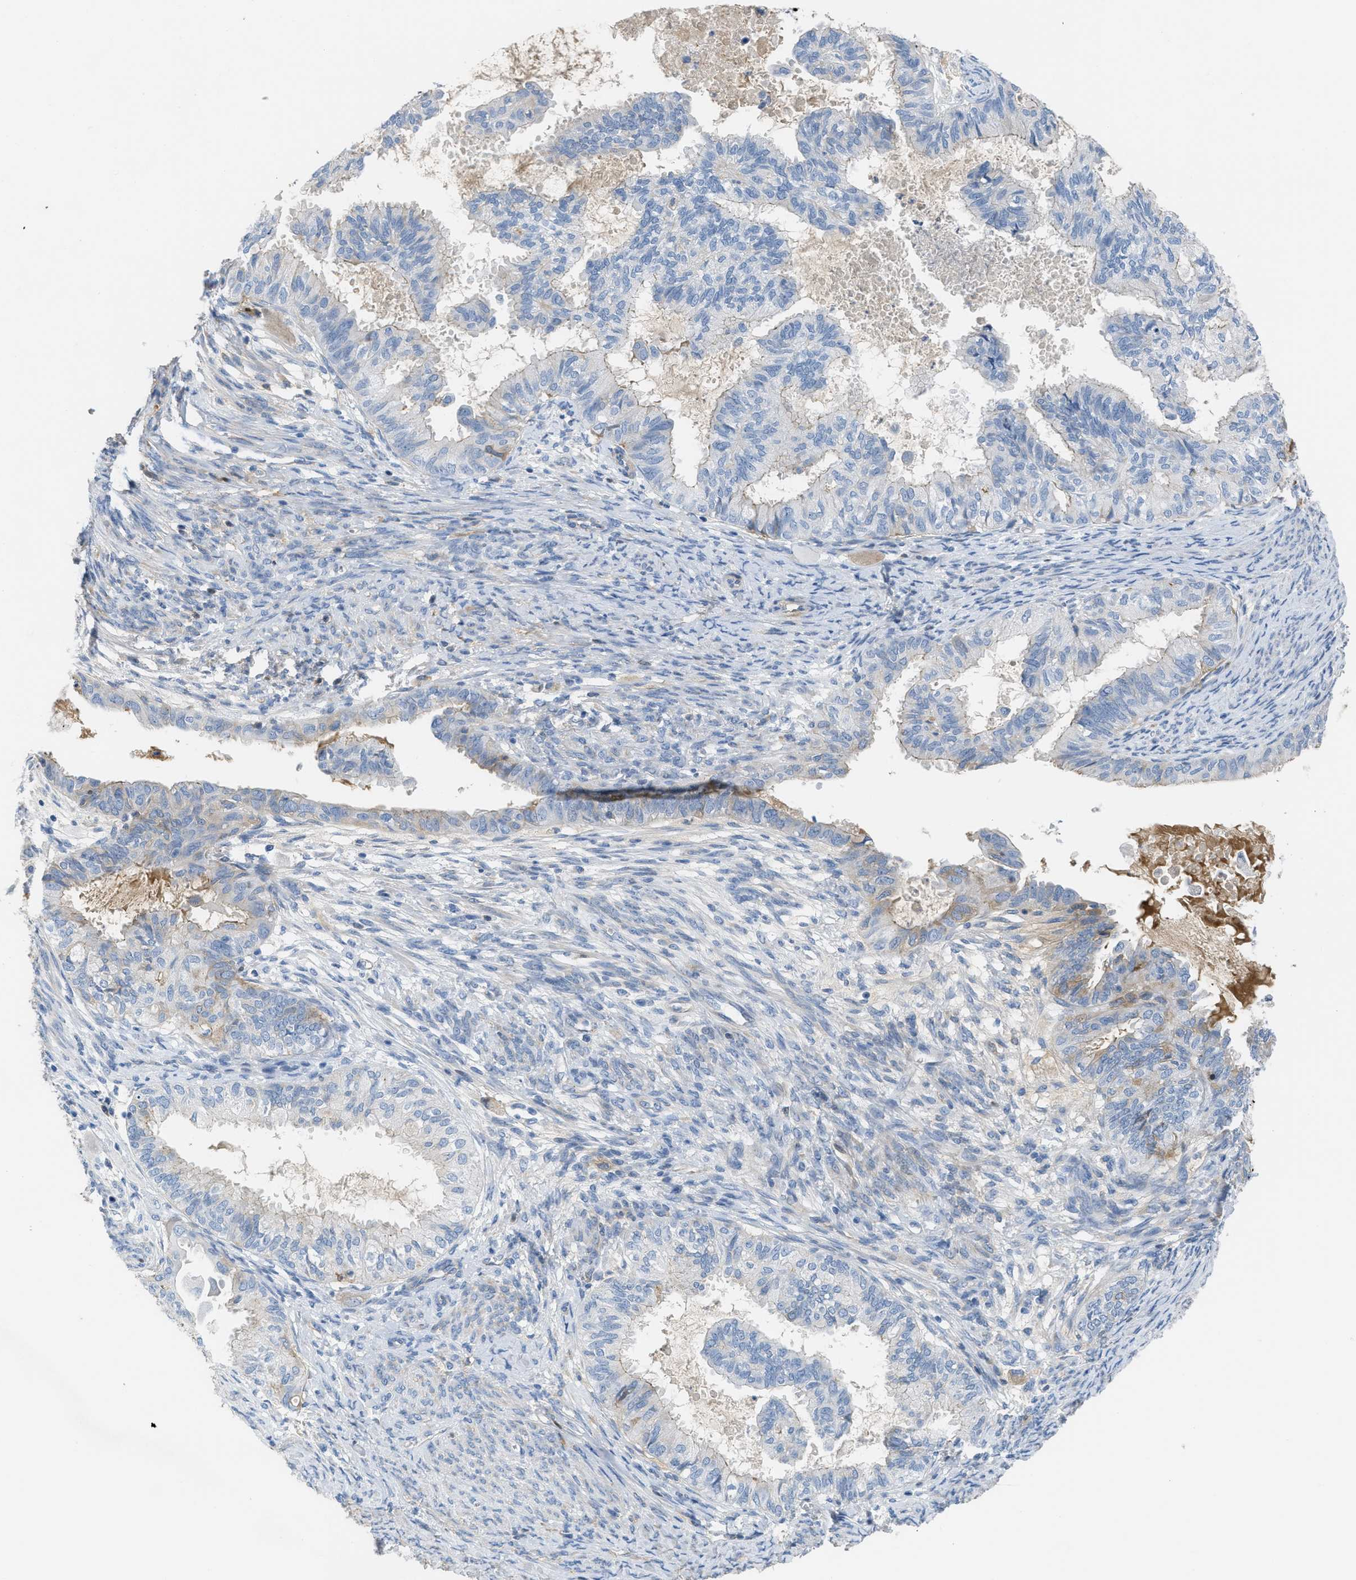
{"staining": {"intensity": "moderate", "quantity": "<25%", "location": "cytoplasmic/membranous"}, "tissue": "cervical cancer", "cell_type": "Tumor cells", "image_type": "cancer", "snomed": [{"axis": "morphology", "description": "Normal tissue, NOS"}, {"axis": "morphology", "description": "Adenocarcinoma, NOS"}, {"axis": "topography", "description": "Cervix"}, {"axis": "topography", "description": "Endometrium"}], "caption": "Cervical adenocarcinoma tissue shows moderate cytoplasmic/membranous expression in about <25% of tumor cells", "gene": "CRB3", "patient": {"sex": "female", "age": 86}}